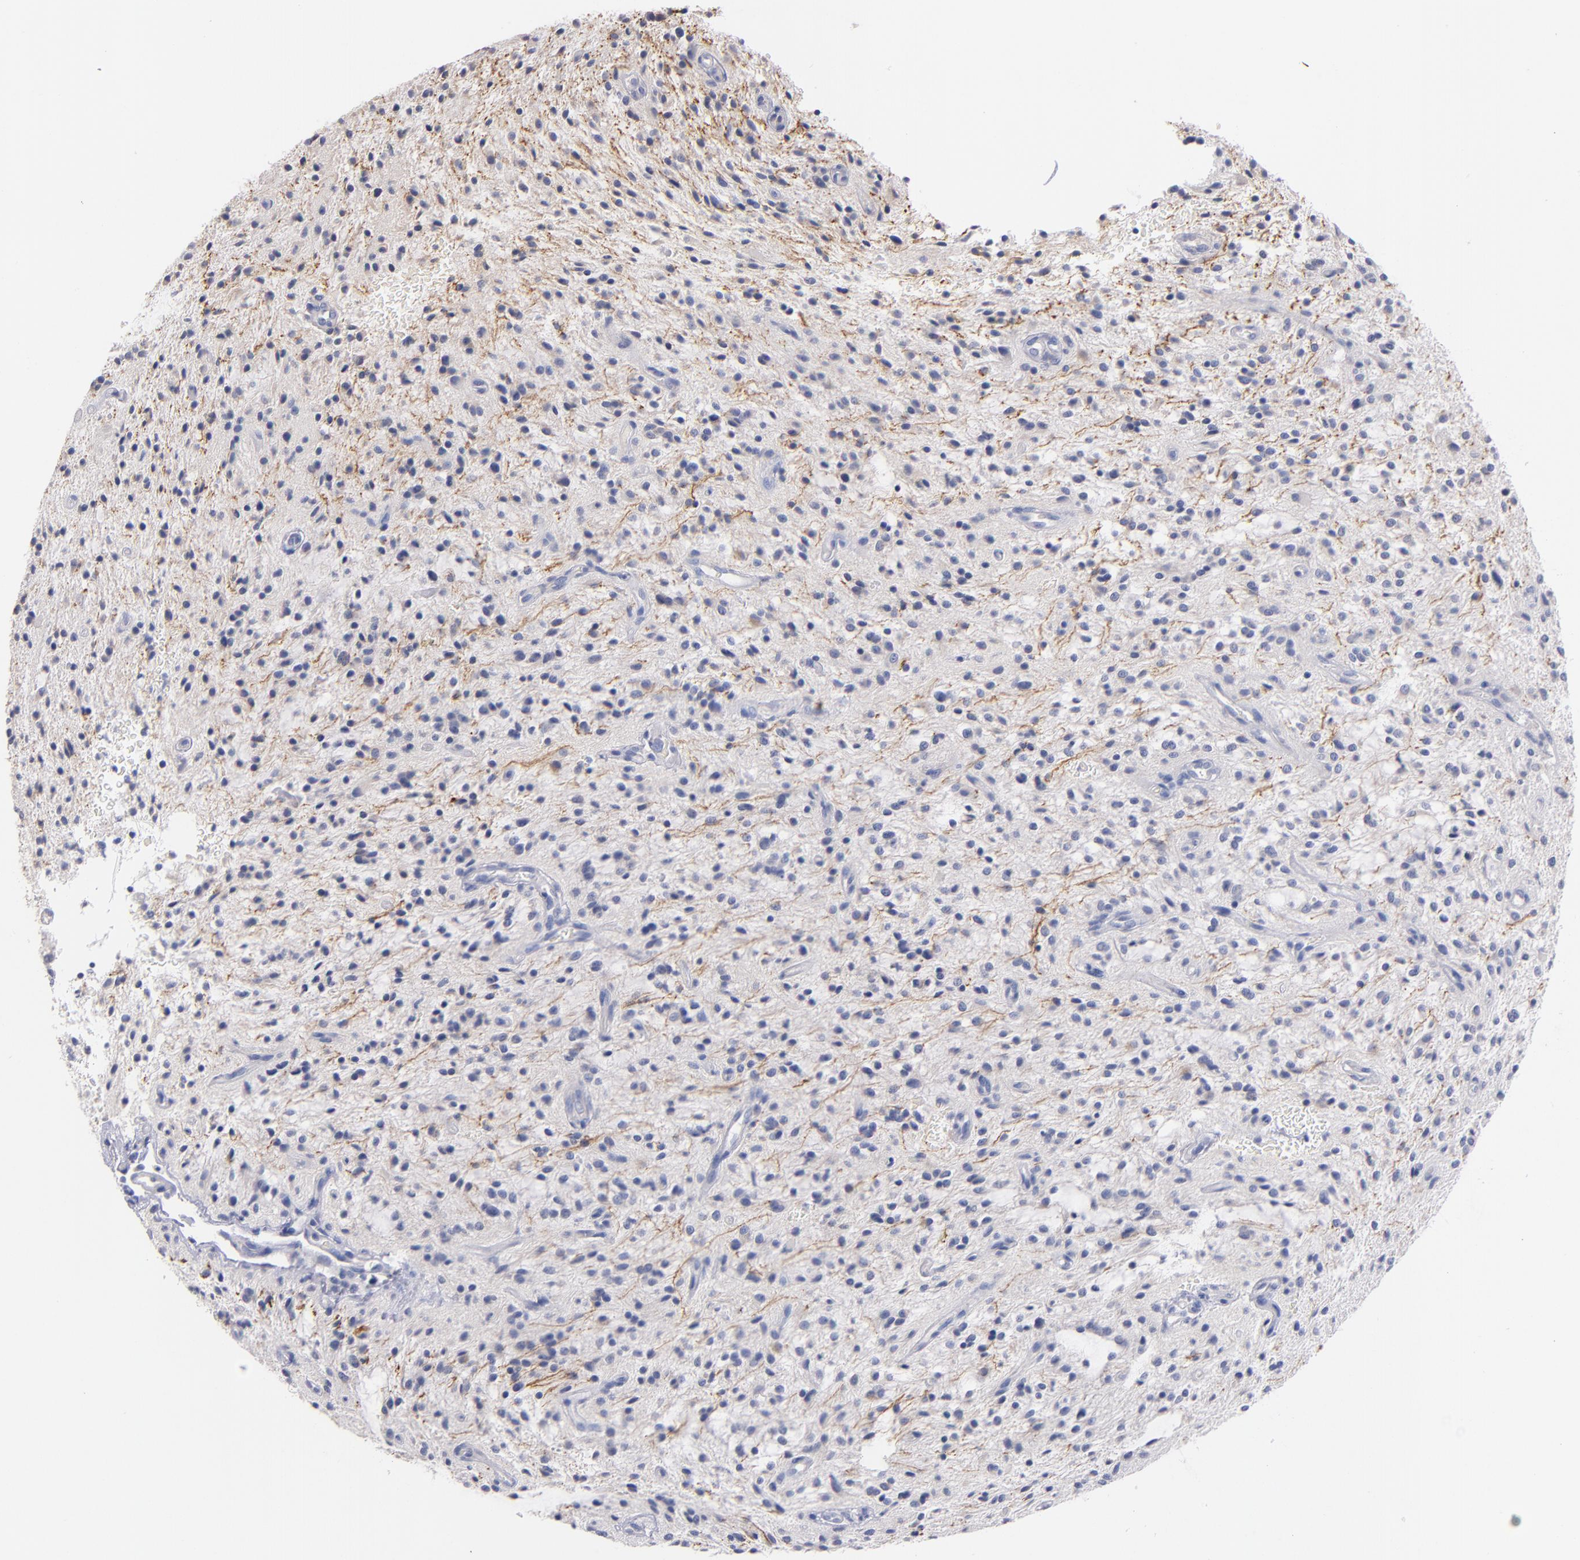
{"staining": {"intensity": "negative", "quantity": "none", "location": "none"}, "tissue": "glioma", "cell_type": "Tumor cells", "image_type": "cancer", "snomed": [{"axis": "morphology", "description": "Glioma, malignant, NOS"}, {"axis": "topography", "description": "Cerebellum"}], "caption": "High power microscopy micrograph of an immunohistochemistry (IHC) micrograph of glioma, revealing no significant positivity in tumor cells.", "gene": "CNTNAP2", "patient": {"sex": "female", "age": 10}}